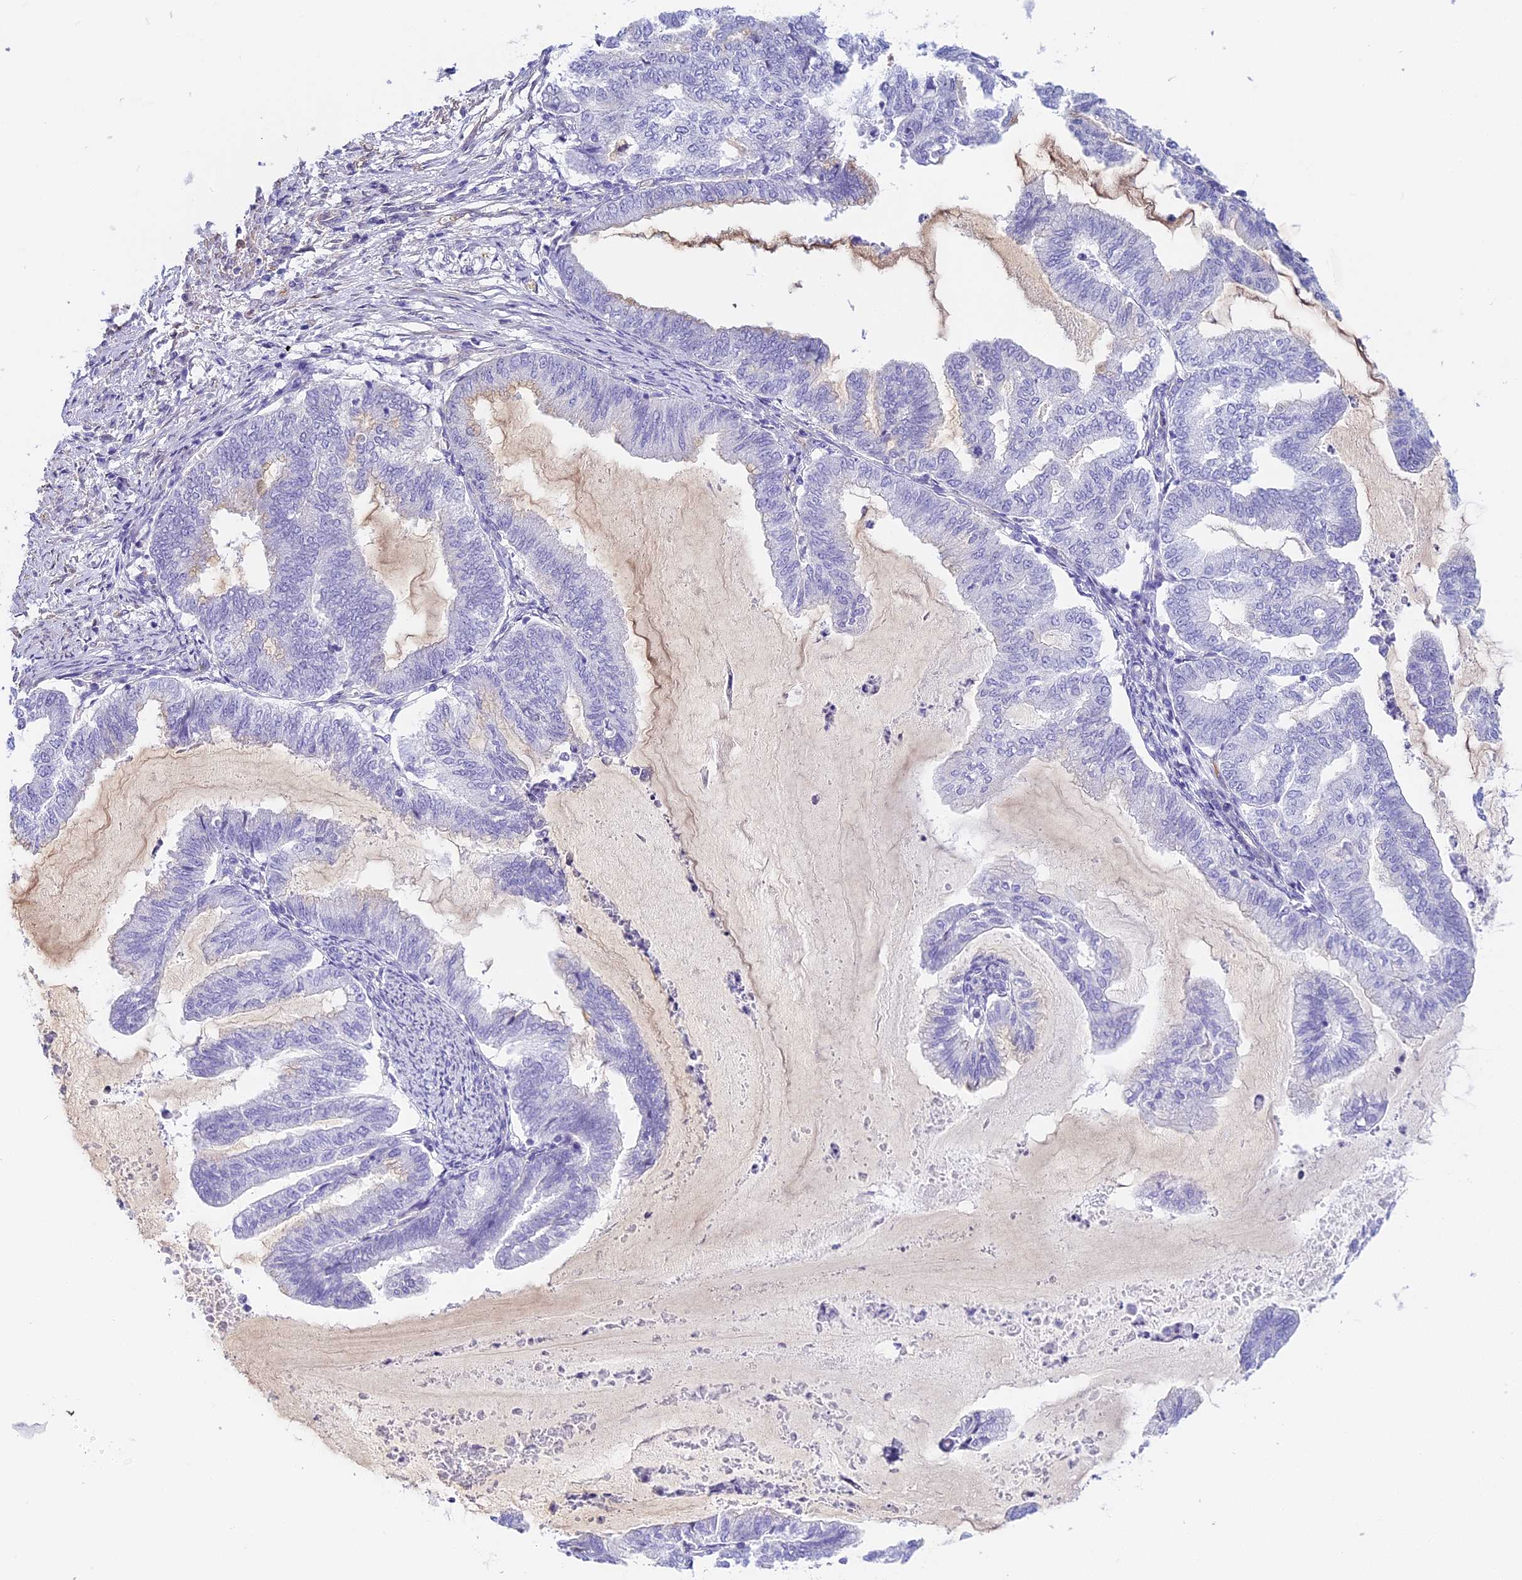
{"staining": {"intensity": "negative", "quantity": "none", "location": "none"}, "tissue": "endometrial cancer", "cell_type": "Tumor cells", "image_type": "cancer", "snomed": [{"axis": "morphology", "description": "Adenocarcinoma, NOS"}, {"axis": "topography", "description": "Endometrium"}], "caption": "Endometrial cancer (adenocarcinoma) was stained to show a protein in brown. There is no significant staining in tumor cells.", "gene": "HOMER3", "patient": {"sex": "female", "age": 79}}